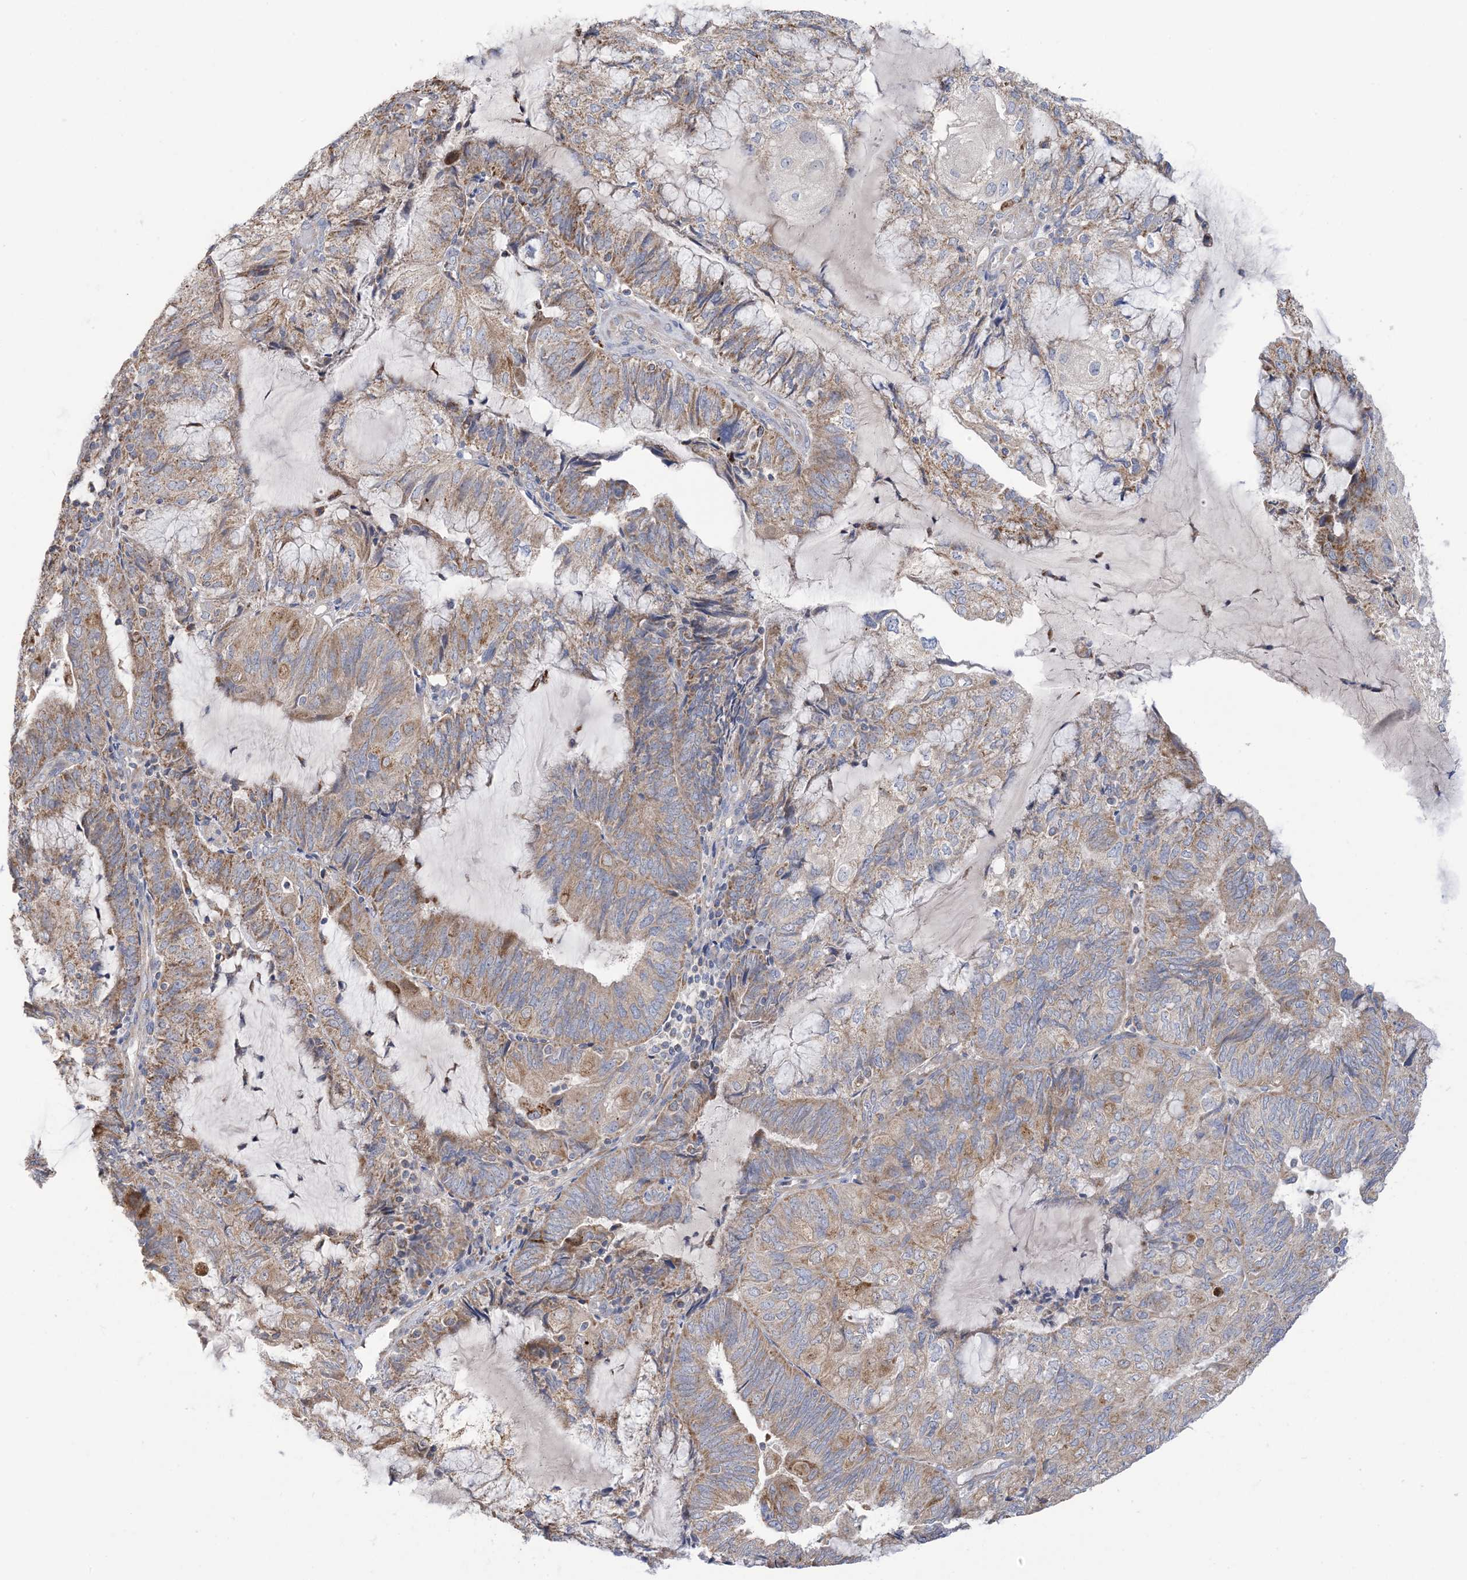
{"staining": {"intensity": "moderate", "quantity": "25%-75%", "location": "cytoplasmic/membranous"}, "tissue": "endometrial cancer", "cell_type": "Tumor cells", "image_type": "cancer", "snomed": [{"axis": "morphology", "description": "Adenocarcinoma, NOS"}, {"axis": "topography", "description": "Endometrium"}], "caption": "Immunohistochemical staining of human adenocarcinoma (endometrial) shows moderate cytoplasmic/membranous protein positivity in about 25%-75% of tumor cells.", "gene": "CLEC16A", "patient": {"sex": "female", "age": 81}}